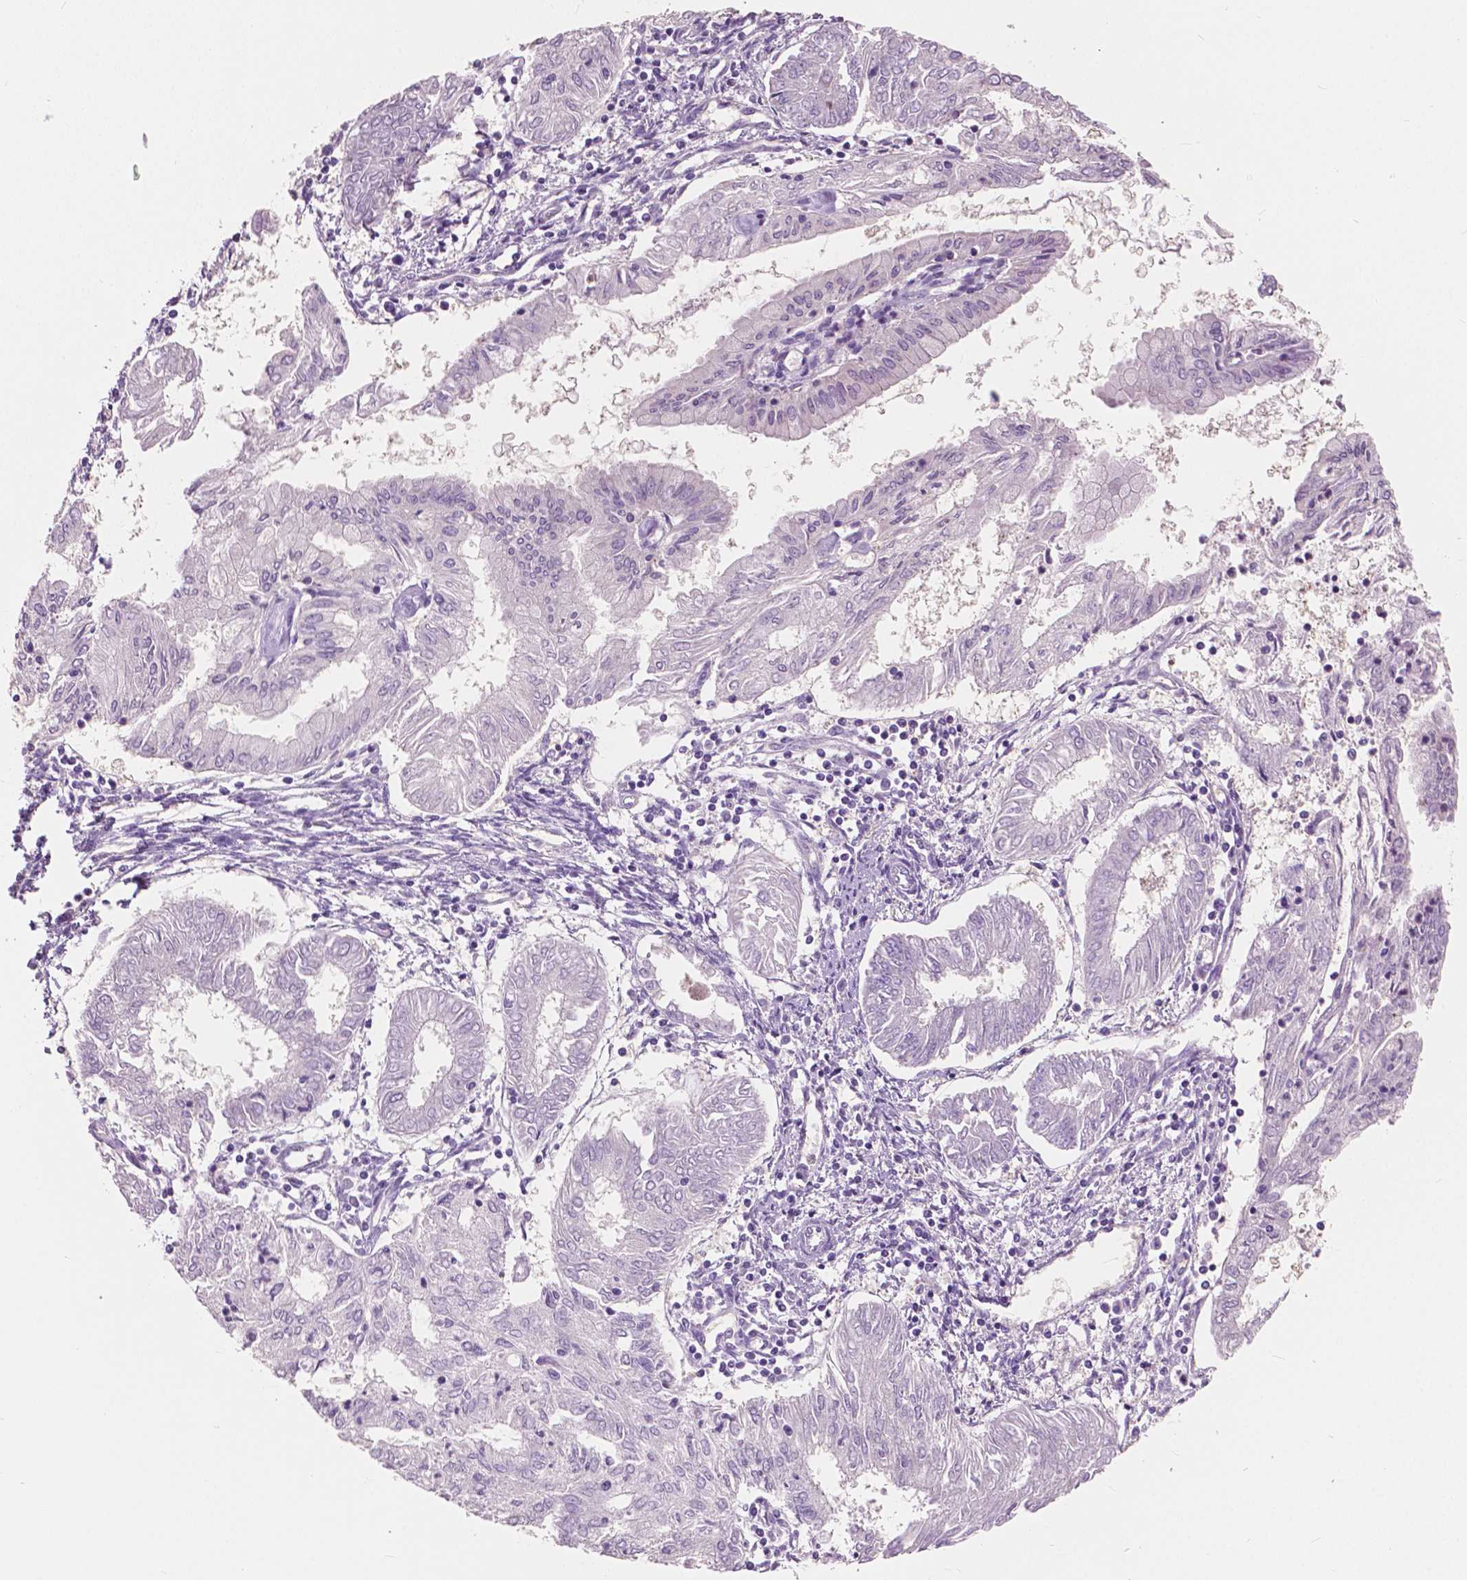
{"staining": {"intensity": "negative", "quantity": "none", "location": "none"}, "tissue": "endometrial cancer", "cell_type": "Tumor cells", "image_type": "cancer", "snomed": [{"axis": "morphology", "description": "Adenocarcinoma, NOS"}, {"axis": "topography", "description": "Endometrium"}], "caption": "Tumor cells are negative for protein expression in human adenocarcinoma (endometrial).", "gene": "TKFC", "patient": {"sex": "female", "age": 68}}